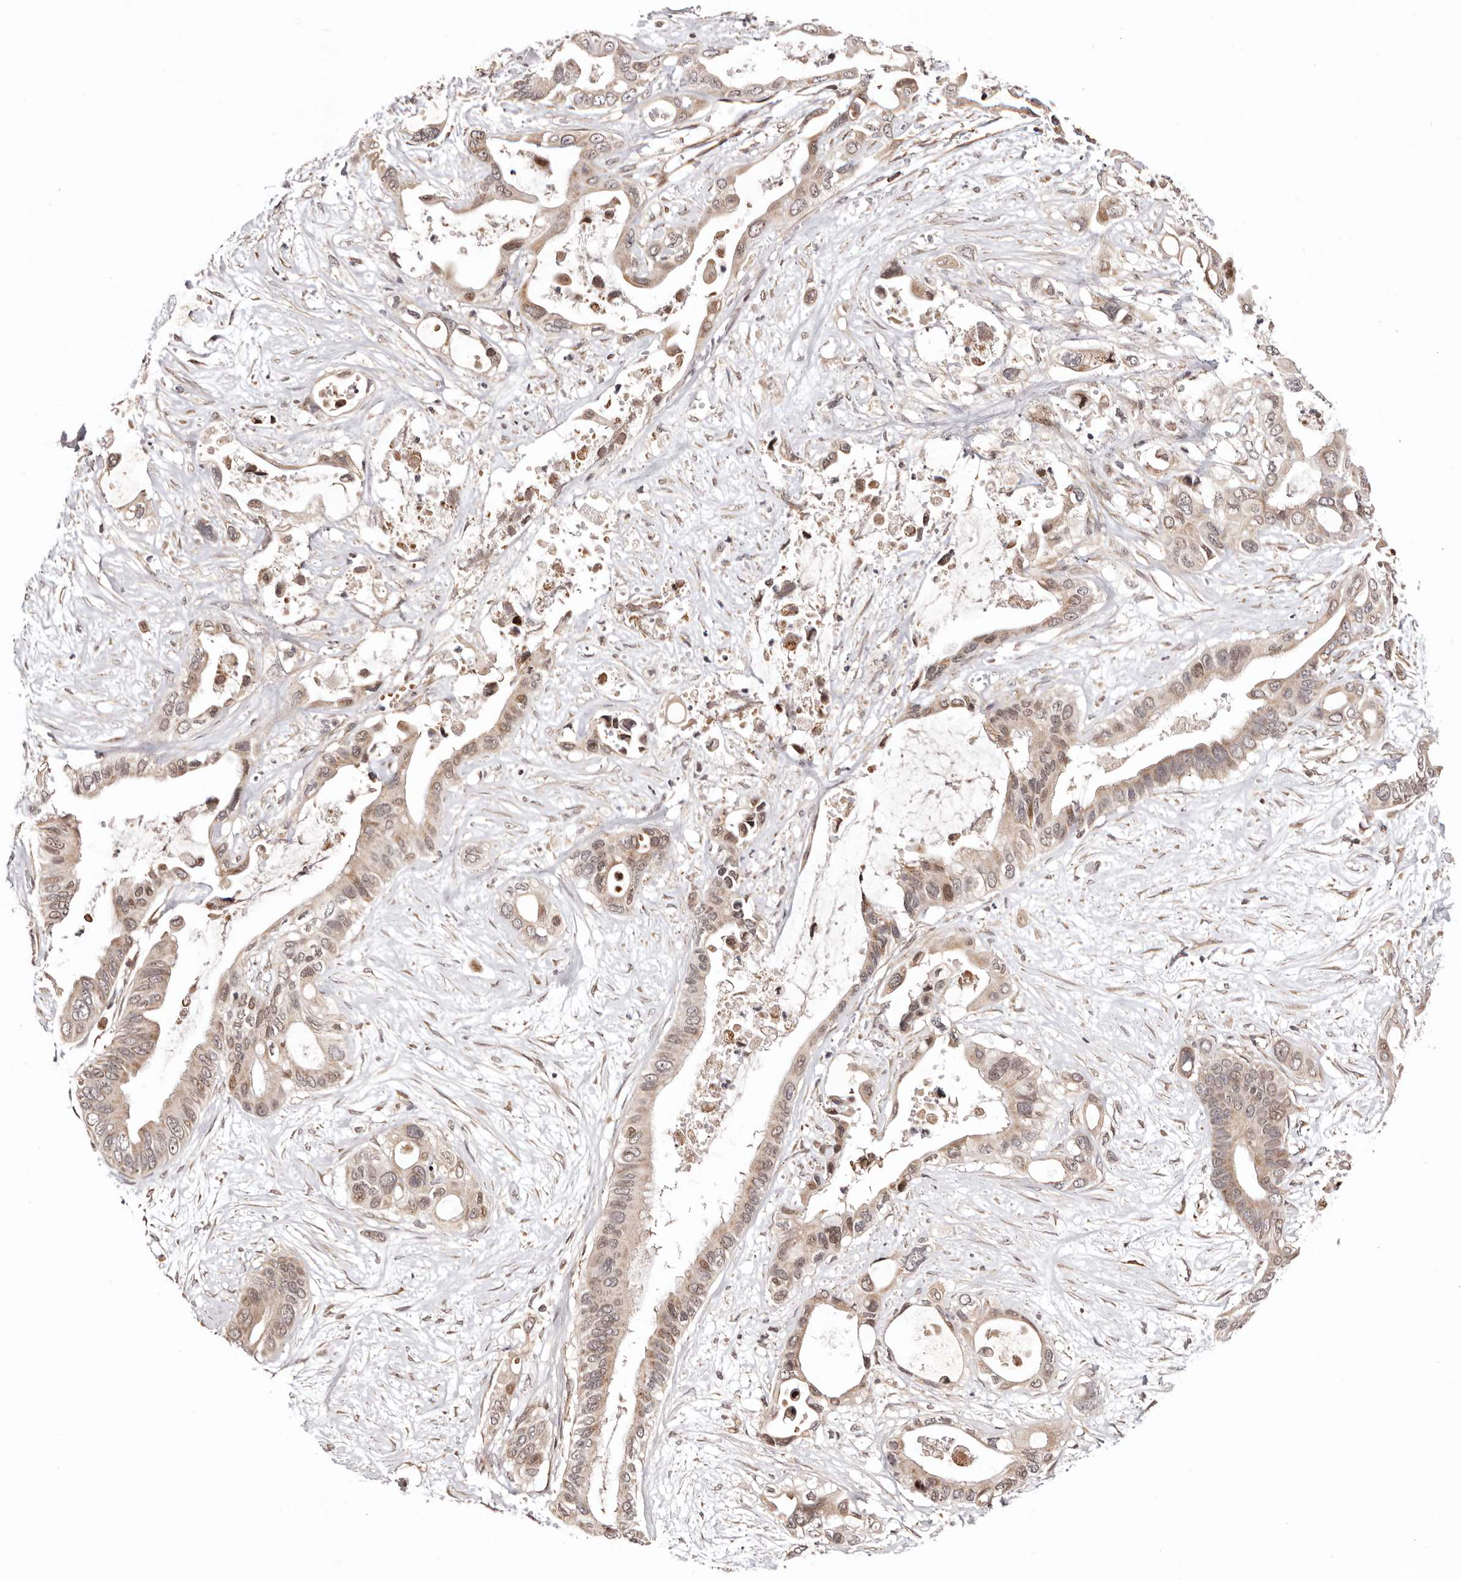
{"staining": {"intensity": "weak", "quantity": ">75%", "location": "cytoplasmic/membranous,nuclear"}, "tissue": "pancreatic cancer", "cell_type": "Tumor cells", "image_type": "cancer", "snomed": [{"axis": "morphology", "description": "Adenocarcinoma, NOS"}, {"axis": "topography", "description": "Pancreas"}], "caption": "Immunohistochemistry (DAB (3,3'-diaminobenzidine)) staining of human pancreatic cancer shows weak cytoplasmic/membranous and nuclear protein staining in about >75% of tumor cells.", "gene": "HIVEP3", "patient": {"sex": "male", "age": 66}}